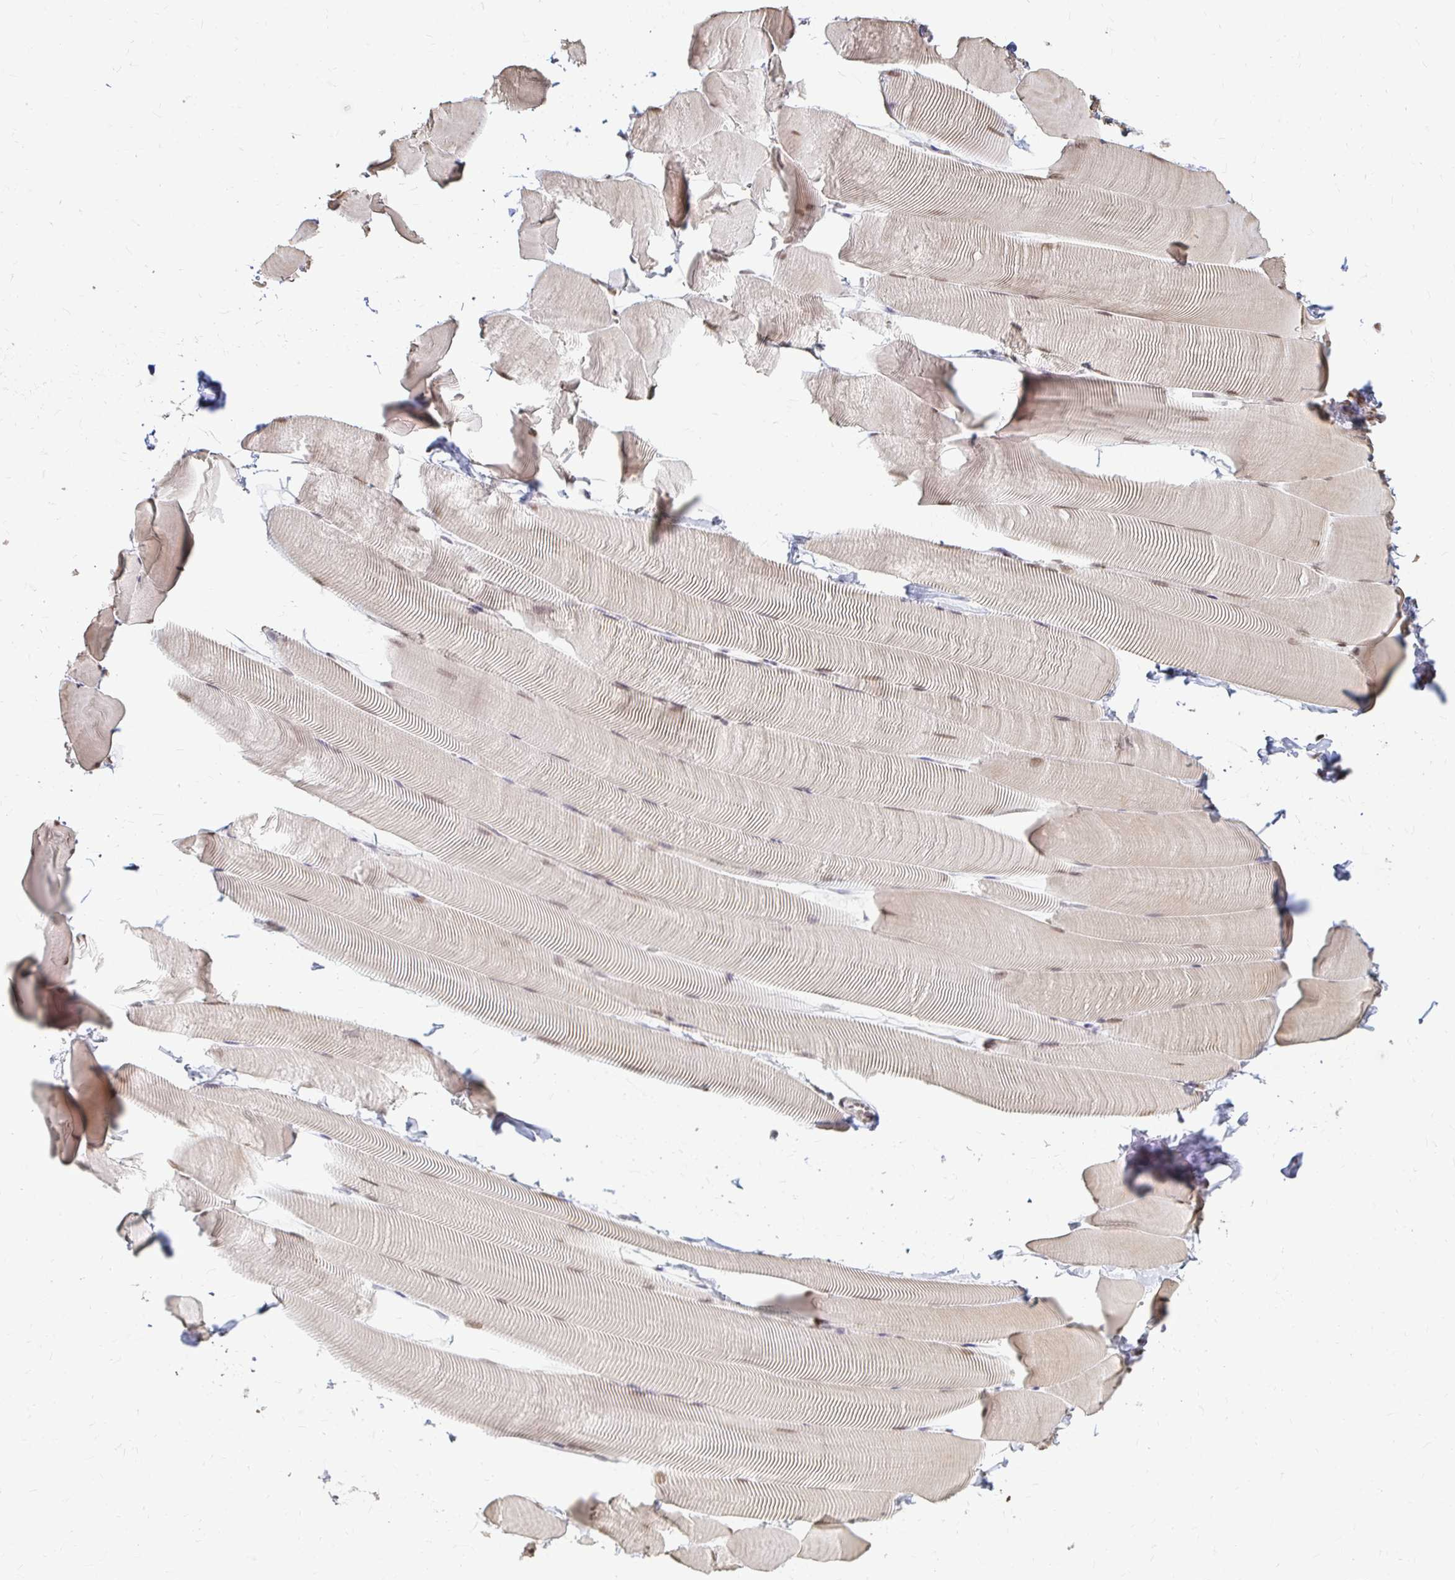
{"staining": {"intensity": "moderate", "quantity": "25%-75%", "location": "cytoplasmic/membranous,nuclear"}, "tissue": "skeletal muscle", "cell_type": "Myocytes", "image_type": "normal", "snomed": [{"axis": "morphology", "description": "Normal tissue, NOS"}, {"axis": "topography", "description": "Skeletal muscle"}], "caption": "Benign skeletal muscle was stained to show a protein in brown. There is medium levels of moderate cytoplasmic/membranous,nuclear expression in about 25%-75% of myocytes.", "gene": "HNRNPU", "patient": {"sex": "male", "age": 25}}